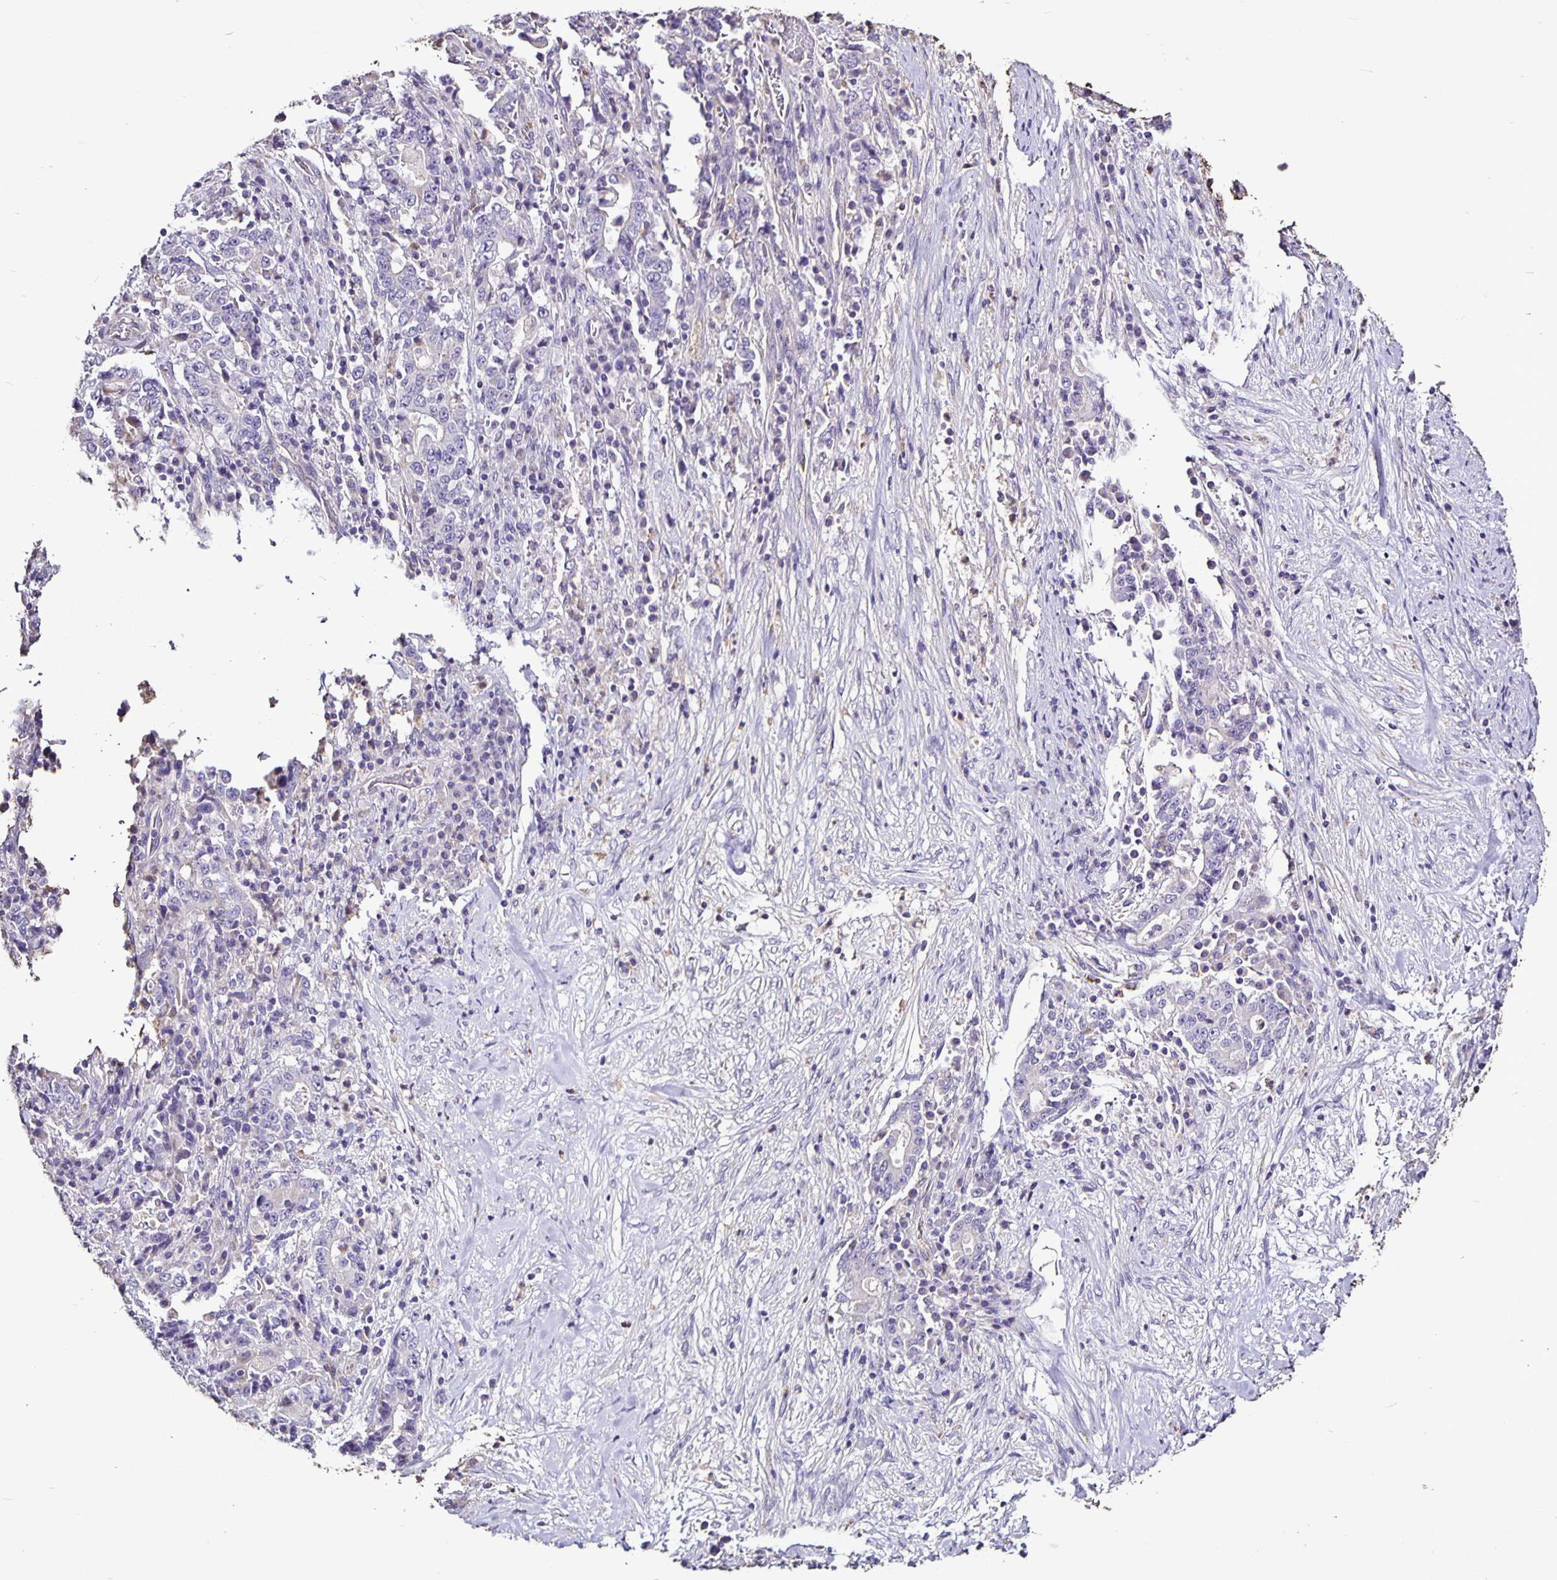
{"staining": {"intensity": "negative", "quantity": "none", "location": "none"}, "tissue": "stomach cancer", "cell_type": "Tumor cells", "image_type": "cancer", "snomed": [{"axis": "morphology", "description": "Normal tissue, NOS"}, {"axis": "morphology", "description": "Adenocarcinoma, NOS"}, {"axis": "topography", "description": "Stomach, upper"}, {"axis": "topography", "description": "Stomach"}], "caption": "Stomach cancer was stained to show a protein in brown. There is no significant staining in tumor cells.", "gene": "FCER1A", "patient": {"sex": "male", "age": 59}}